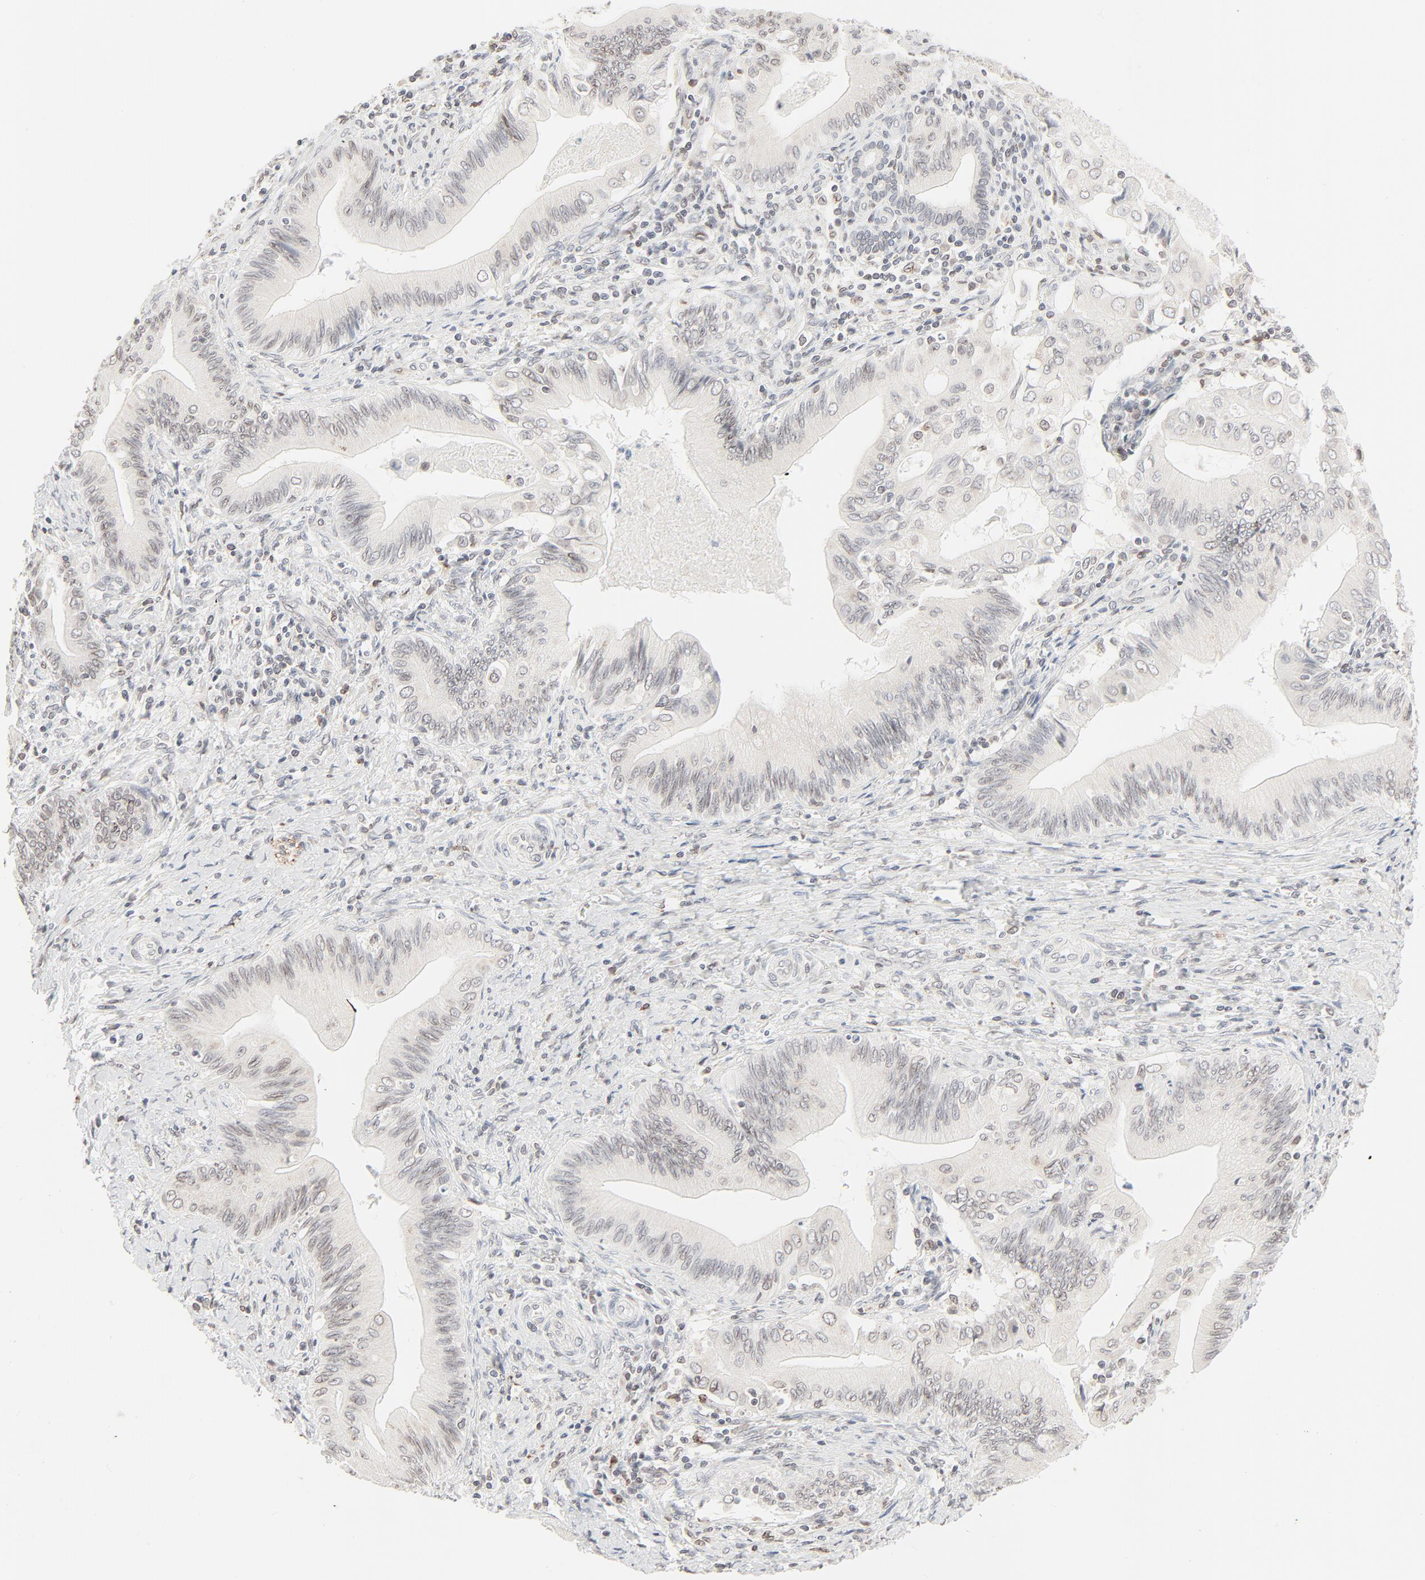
{"staining": {"intensity": "weak", "quantity": "<25%", "location": "cytoplasmic/membranous,nuclear"}, "tissue": "liver cancer", "cell_type": "Tumor cells", "image_type": "cancer", "snomed": [{"axis": "morphology", "description": "Cholangiocarcinoma"}, {"axis": "topography", "description": "Liver"}], "caption": "Cholangiocarcinoma (liver) was stained to show a protein in brown. There is no significant positivity in tumor cells. The staining was performed using DAB (3,3'-diaminobenzidine) to visualize the protein expression in brown, while the nuclei were stained in blue with hematoxylin (Magnification: 20x).", "gene": "MAD1L1", "patient": {"sex": "male", "age": 58}}